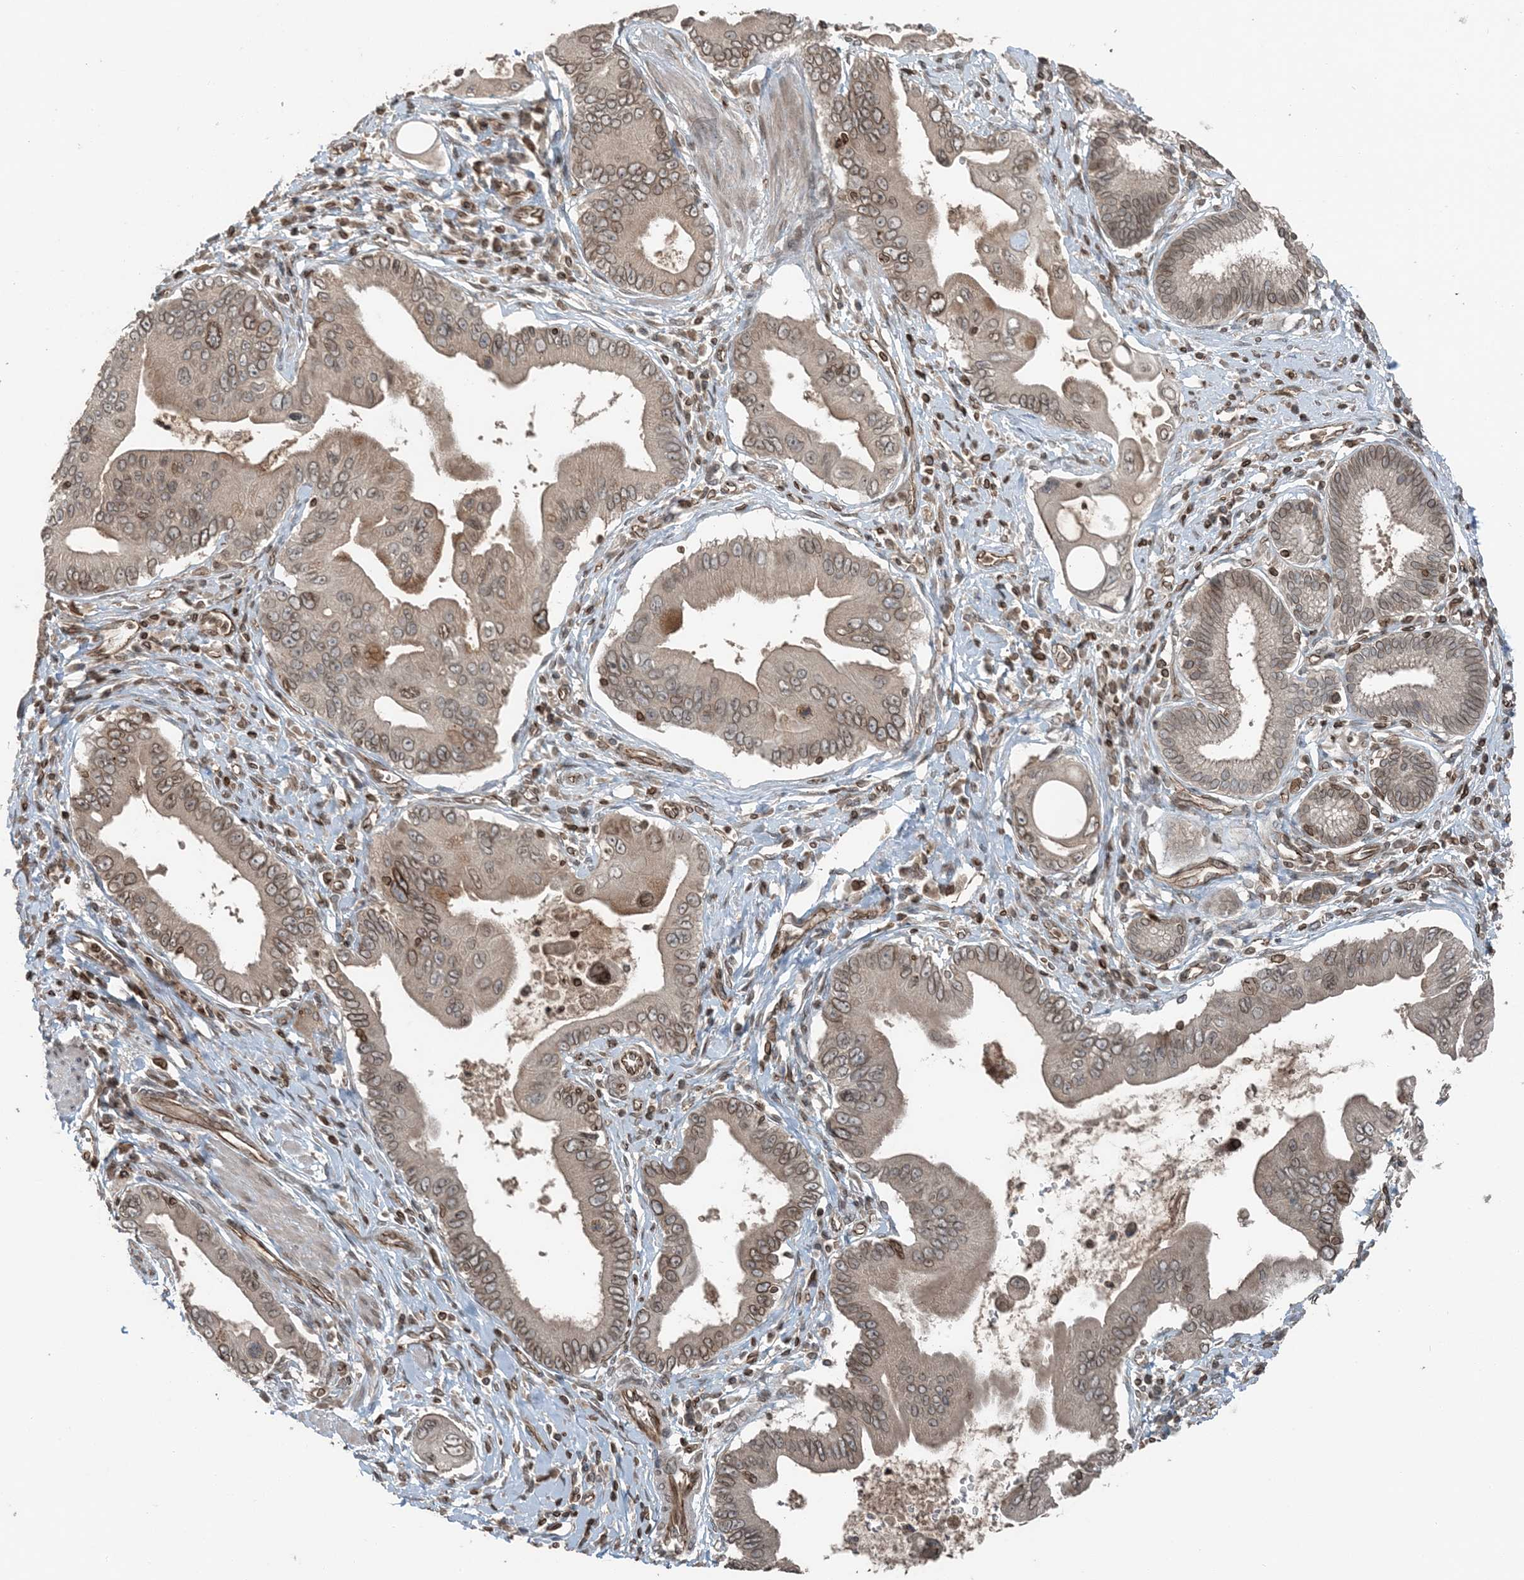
{"staining": {"intensity": "moderate", "quantity": "25%-75%", "location": "cytoplasmic/membranous,nuclear"}, "tissue": "pancreatic cancer", "cell_type": "Tumor cells", "image_type": "cancer", "snomed": [{"axis": "morphology", "description": "Adenocarcinoma, NOS"}, {"axis": "topography", "description": "Pancreas"}], "caption": "Adenocarcinoma (pancreatic) was stained to show a protein in brown. There is medium levels of moderate cytoplasmic/membranous and nuclear expression in approximately 25%-75% of tumor cells. The protein is stained brown, and the nuclei are stained in blue (DAB (3,3'-diaminobenzidine) IHC with brightfield microscopy, high magnification).", "gene": "ZFAND2B", "patient": {"sex": "male", "age": 78}}